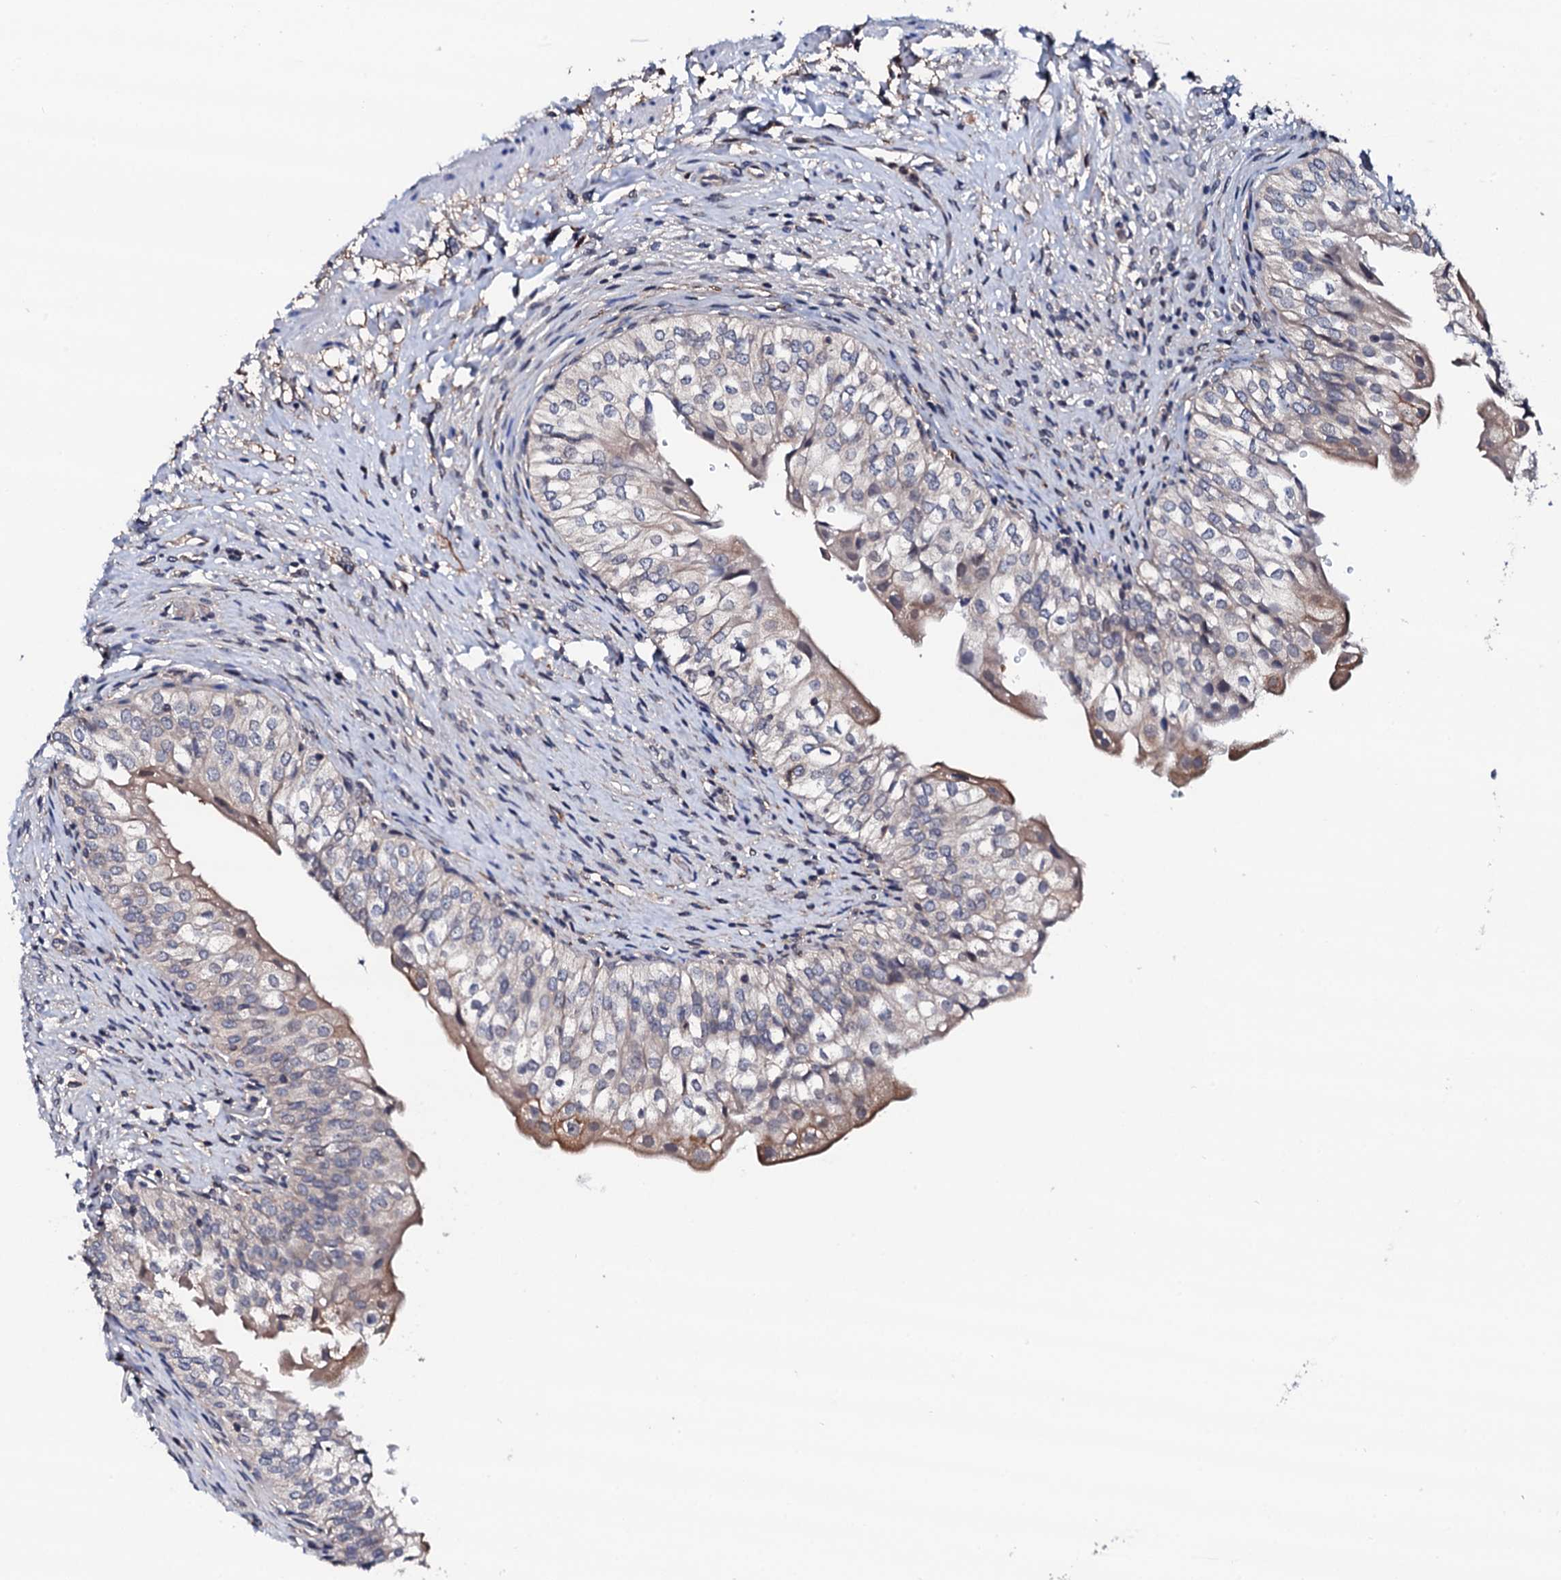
{"staining": {"intensity": "moderate", "quantity": "<25%", "location": "cytoplasmic/membranous"}, "tissue": "urinary bladder", "cell_type": "Urothelial cells", "image_type": "normal", "snomed": [{"axis": "morphology", "description": "Normal tissue, NOS"}, {"axis": "topography", "description": "Urinary bladder"}], "caption": "This image exhibits immunohistochemistry (IHC) staining of normal urinary bladder, with low moderate cytoplasmic/membranous expression in approximately <25% of urothelial cells.", "gene": "EDC3", "patient": {"sex": "male", "age": 55}}